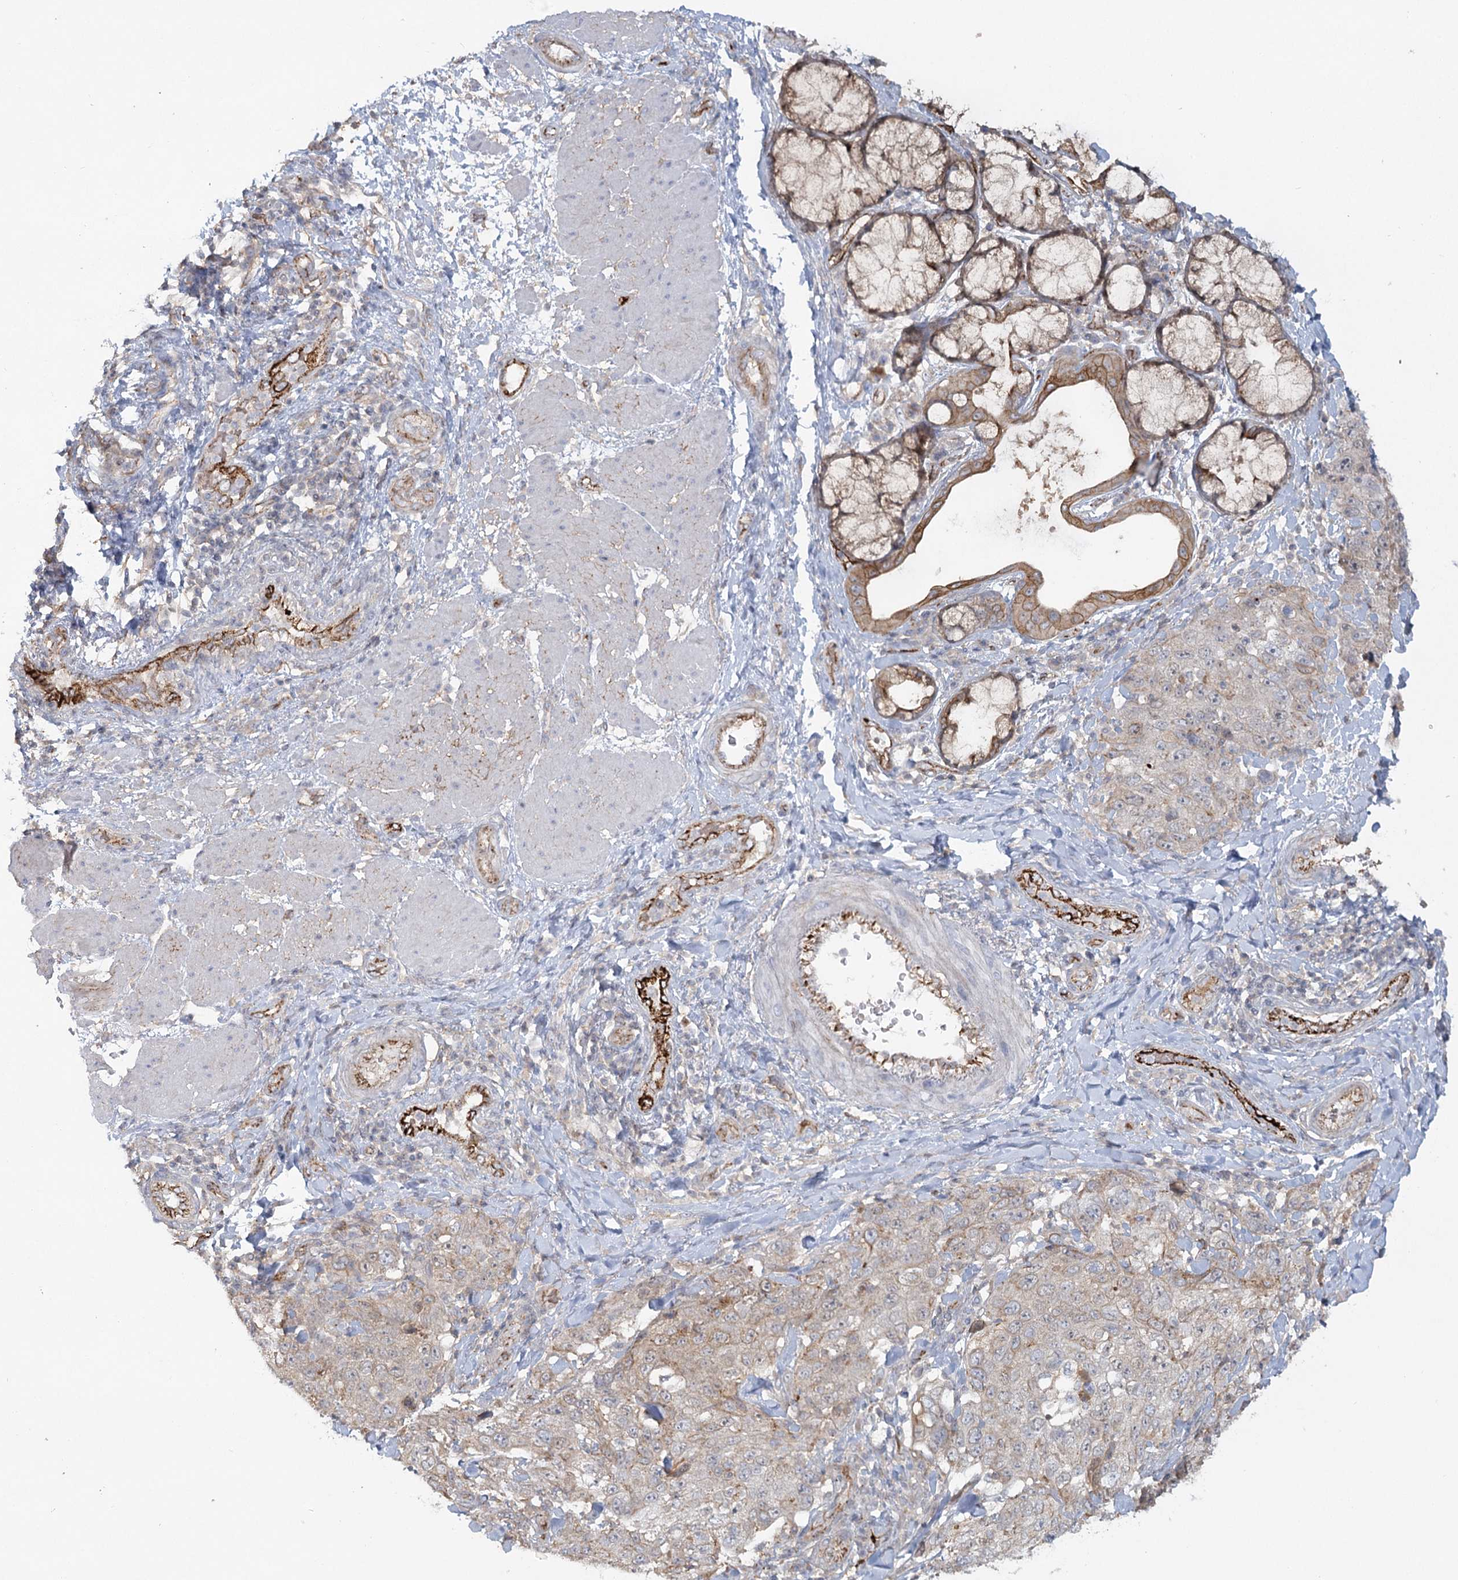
{"staining": {"intensity": "weak", "quantity": "<25%", "location": "cytoplasmic/membranous"}, "tissue": "stomach cancer", "cell_type": "Tumor cells", "image_type": "cancer", "snomed": [{"axis": "morphology", "description": "Adenocarcinoma, NOS"}, {"axis": "topography", "description": "Stomach"}], "caption": "A photomicrograph of stomach cancer (adenocarcinoma) stained for a protein shows no brown staining in tumor cells. Nuclei are stained in blue.", "gene": "KBTBD4", "patient": {"sex": "male", "age": 48}}